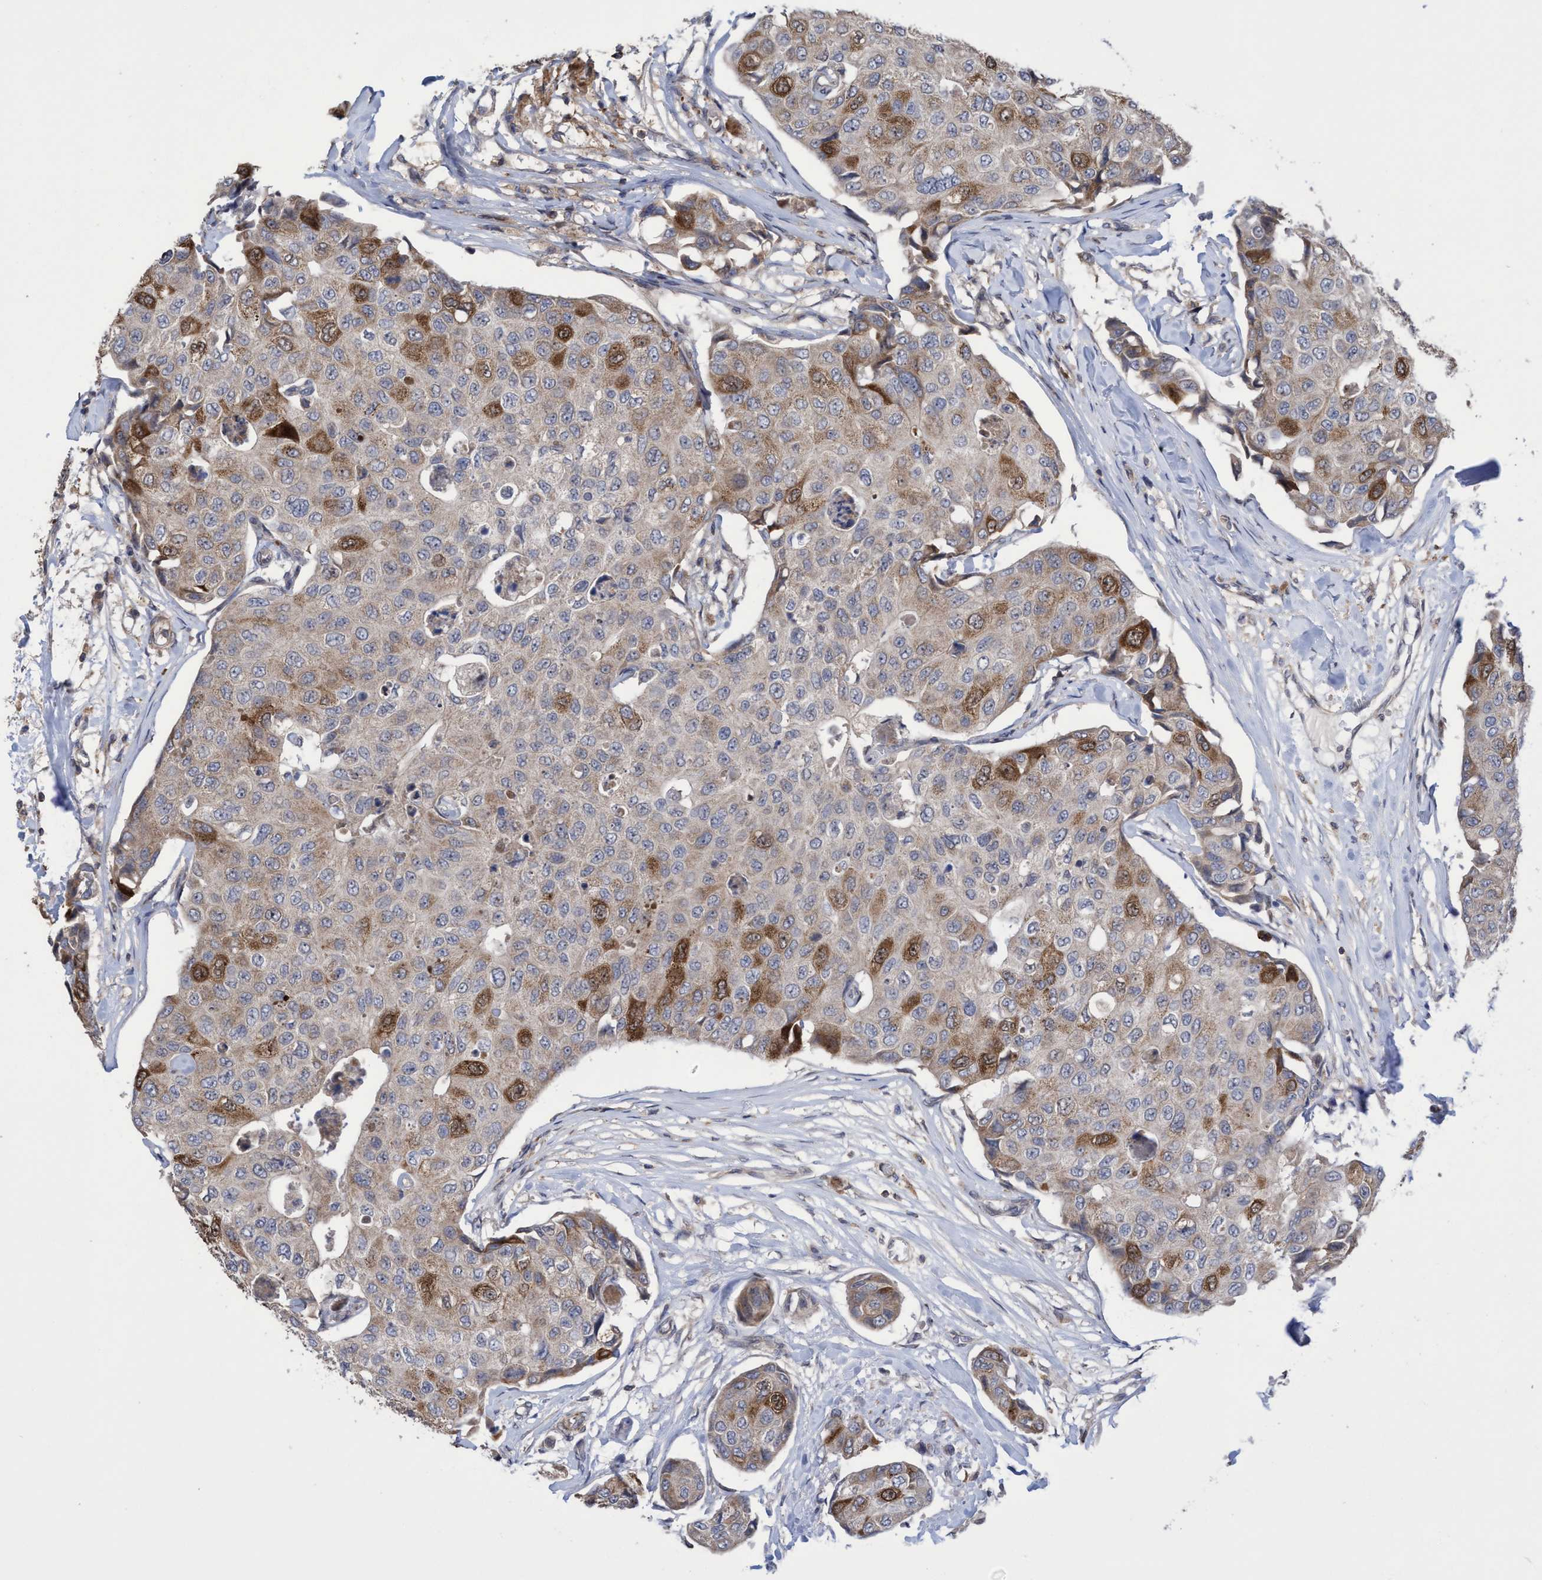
{"staining": {"intensity": "moderate", "quantity": ">75%", "location": "cytoplasmic/membranous,nuclear"}, "tissue": "breast cancer", "cell_type": "Tumor cells", "image_type": "cancer", "snomed": [{"axis": "morphology", "description": "Duct carcinoma"}, {"axis": "topography", "description": "Breast"}], "caption": "DAB immunohistochemical staining of breast cancer shows moderate cytoplasmic/membranous and nuclear protein staining in about >75% of tumor cells.", "gene": "SLBP", "patient": {"sex": "female", "age": 80}}